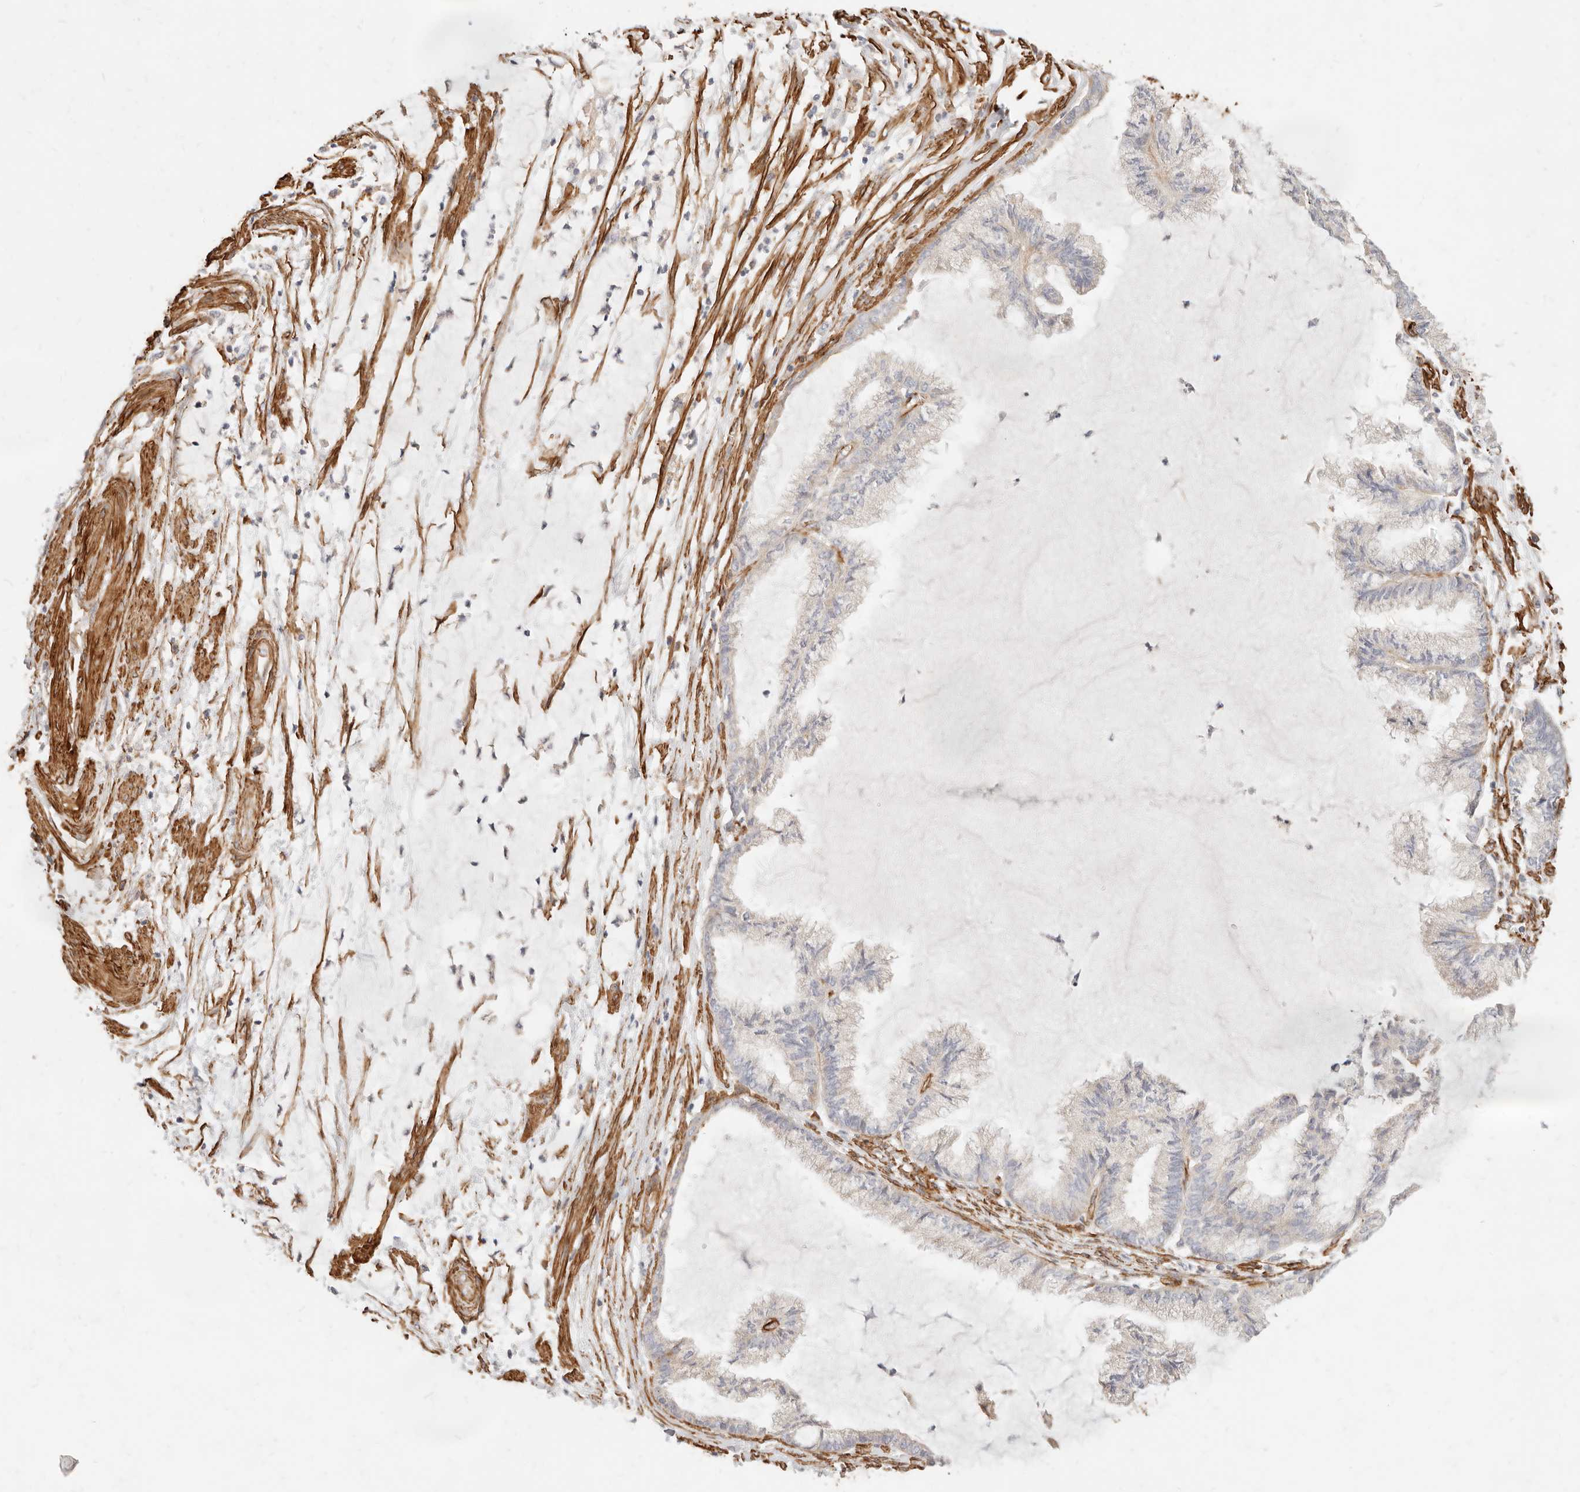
{"staining": {"intensity": "negative", "quantity": "none", "location": "none"}, "tissue": "endometrial cancer", "cell_type": "Tumor cells", "image_type": "cancer", "snomed": [{"axis": "morphology", "description": "Adenocarcinoma, NOS"}, {"axis": "topography", "description": "Endometrium"}], "caption": "This is an IHC image of human endometrial adenocarcinoma. There is no positivity in tumor cells.", "gene": "TMTC2", "patient": {"sex": "female", "age": 86}}